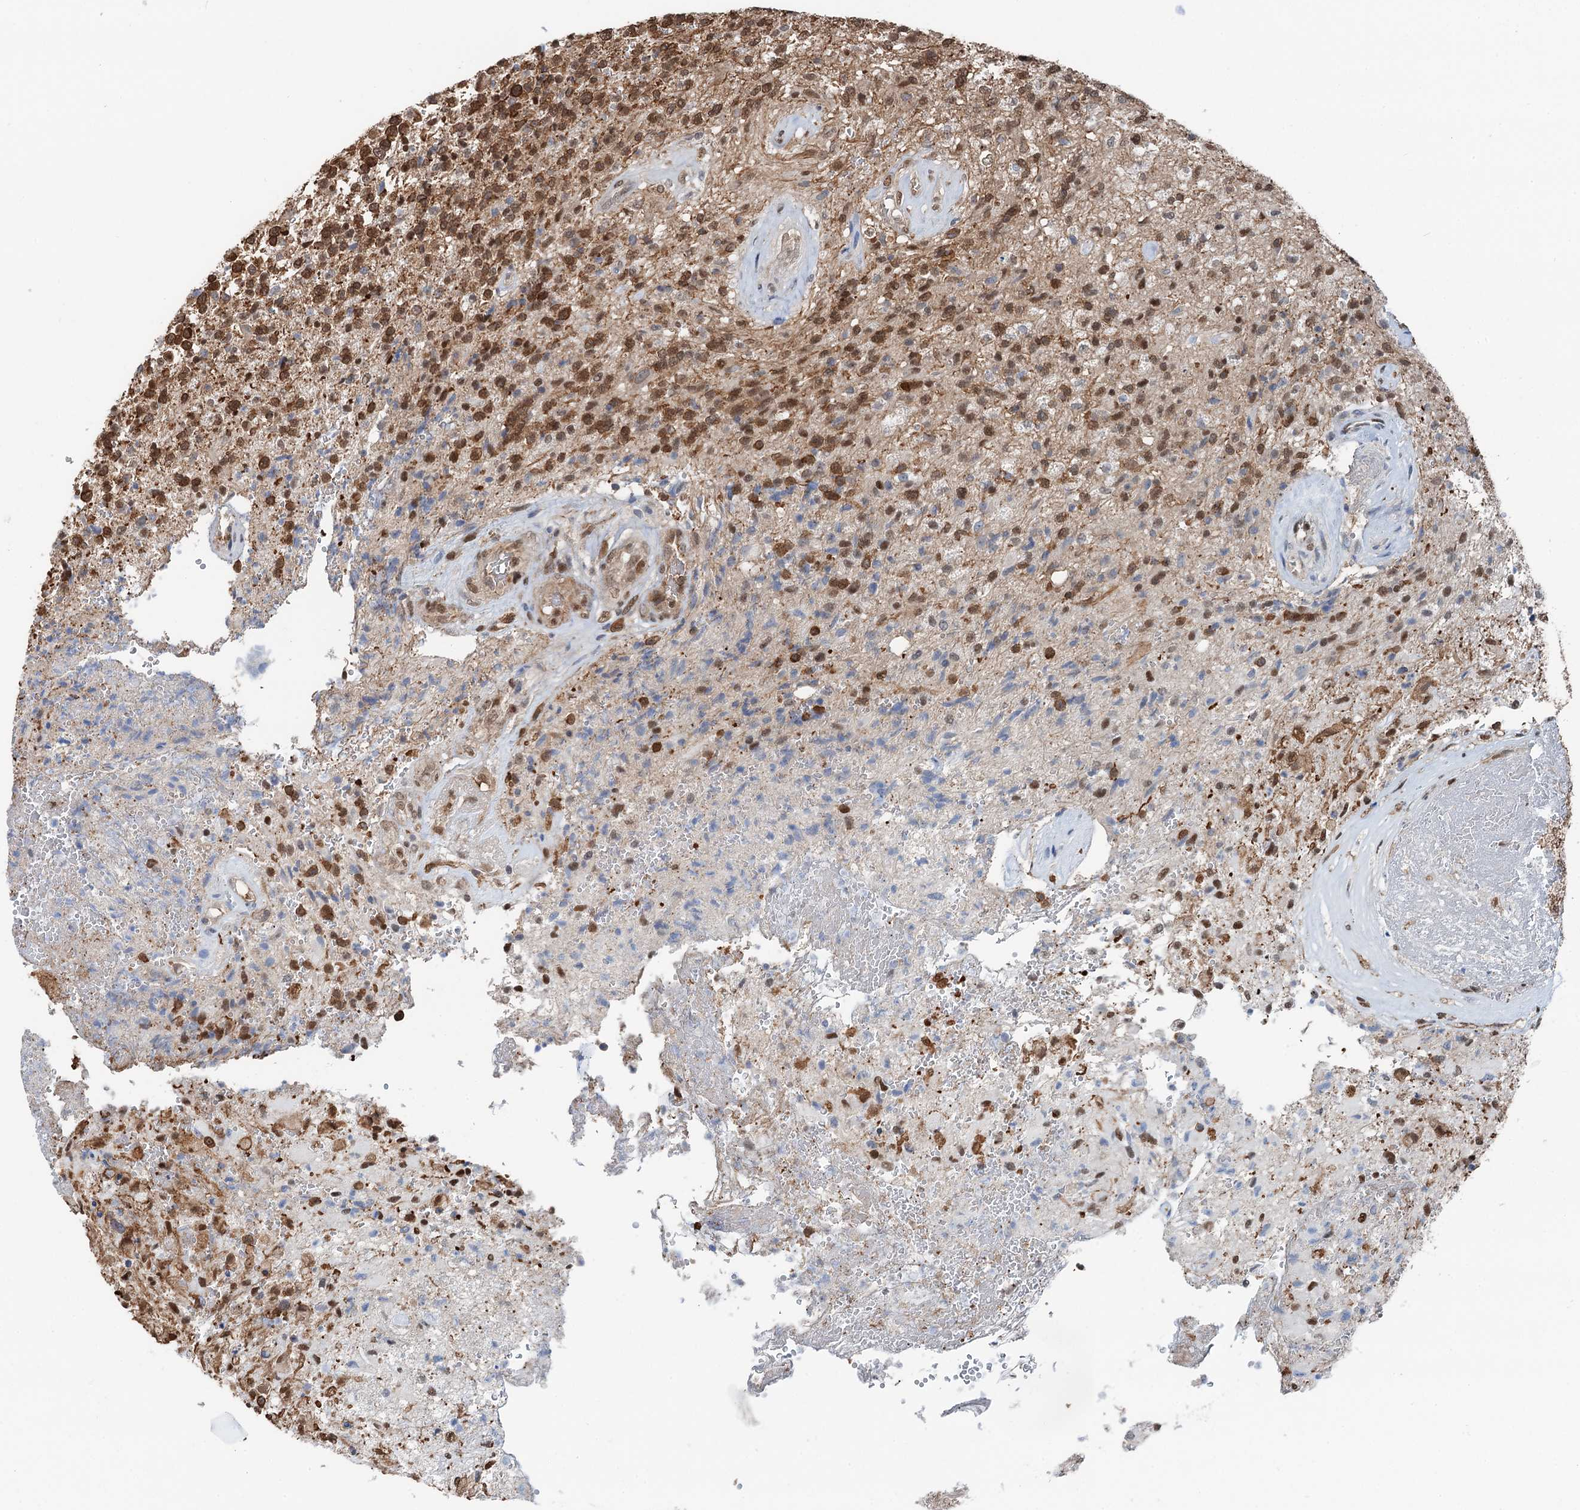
{"staining": {"intensity": "moderate", "quantity": ">75%", "location": "cytoplasmic/membranous,nuclear"}, "tissue": "glioma", "cell_type": "Tumor cells", "image_type": "cancer", "snomed": [{"axis": "morphology", "description": "Glioma, malignant, High grade"}, {"axis": "topography", "description": "Brain"}], "caption": "Immunohistochemistry (IHC) of human glioma displays medium levels of moderate cytoplasmic/membranous and nuclear positivity in about >75% of tumor cells.", "gene": "CFDP1", "patient": {"sex": "male", "age": 56}}